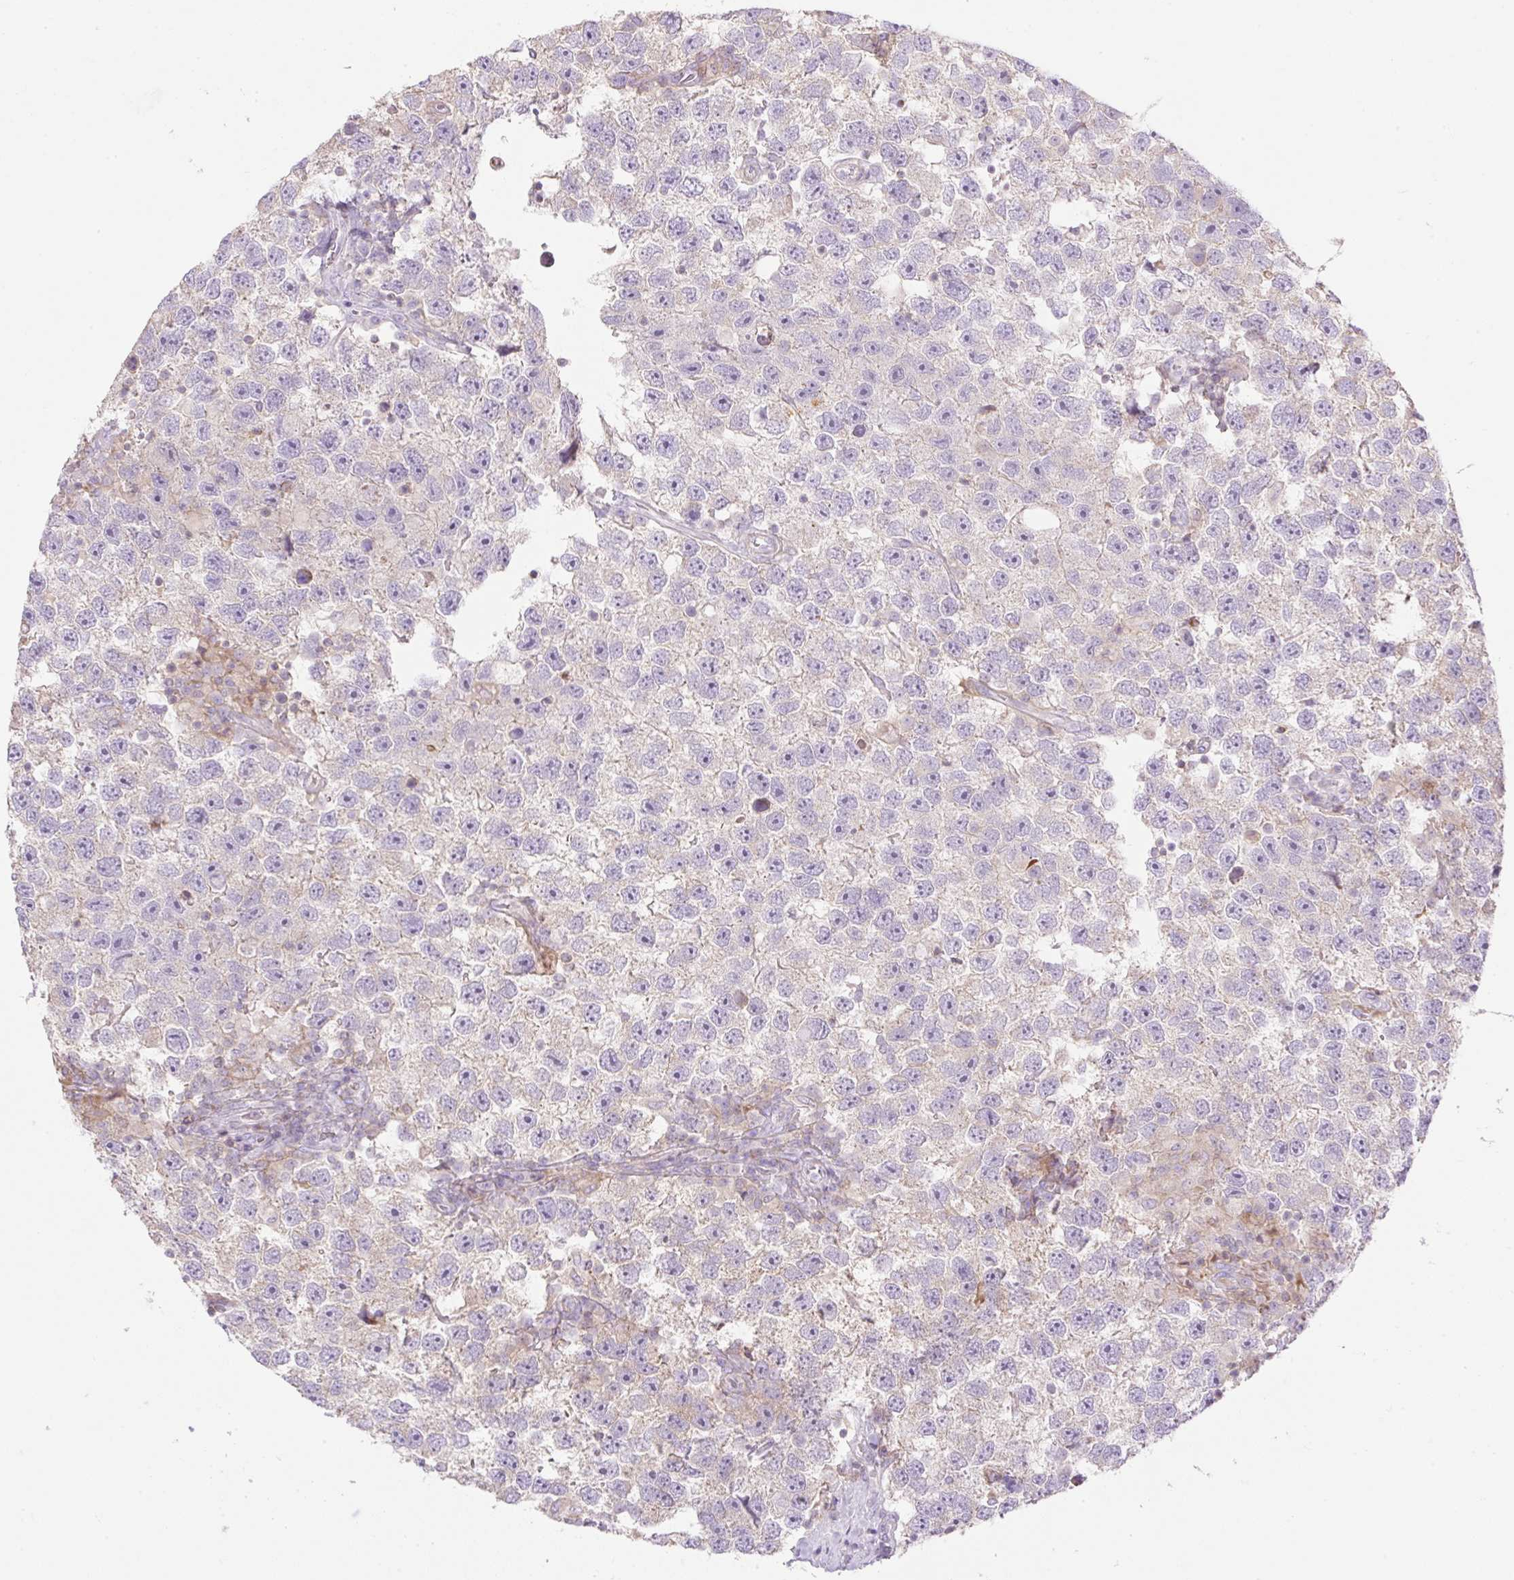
{"staining": {"intensity": "negative", "quantity": "none", "location": "none"}, "tissue": "testis cancer", "cell_type": "Tumor cells", "image_type": "cancer", "snomed": [{"axis": "morphology", "description": "Seminoma, NOS"}, {"axis": "topography", "description": "Testis"}], "caption": "The immunohistochemistry (IHC) histopathology image has no significant staining in tumor cells of testis cancer (seminoma) tissue.", "gene": "VPS25", "patient": {"sex": "male", "age": 26}}